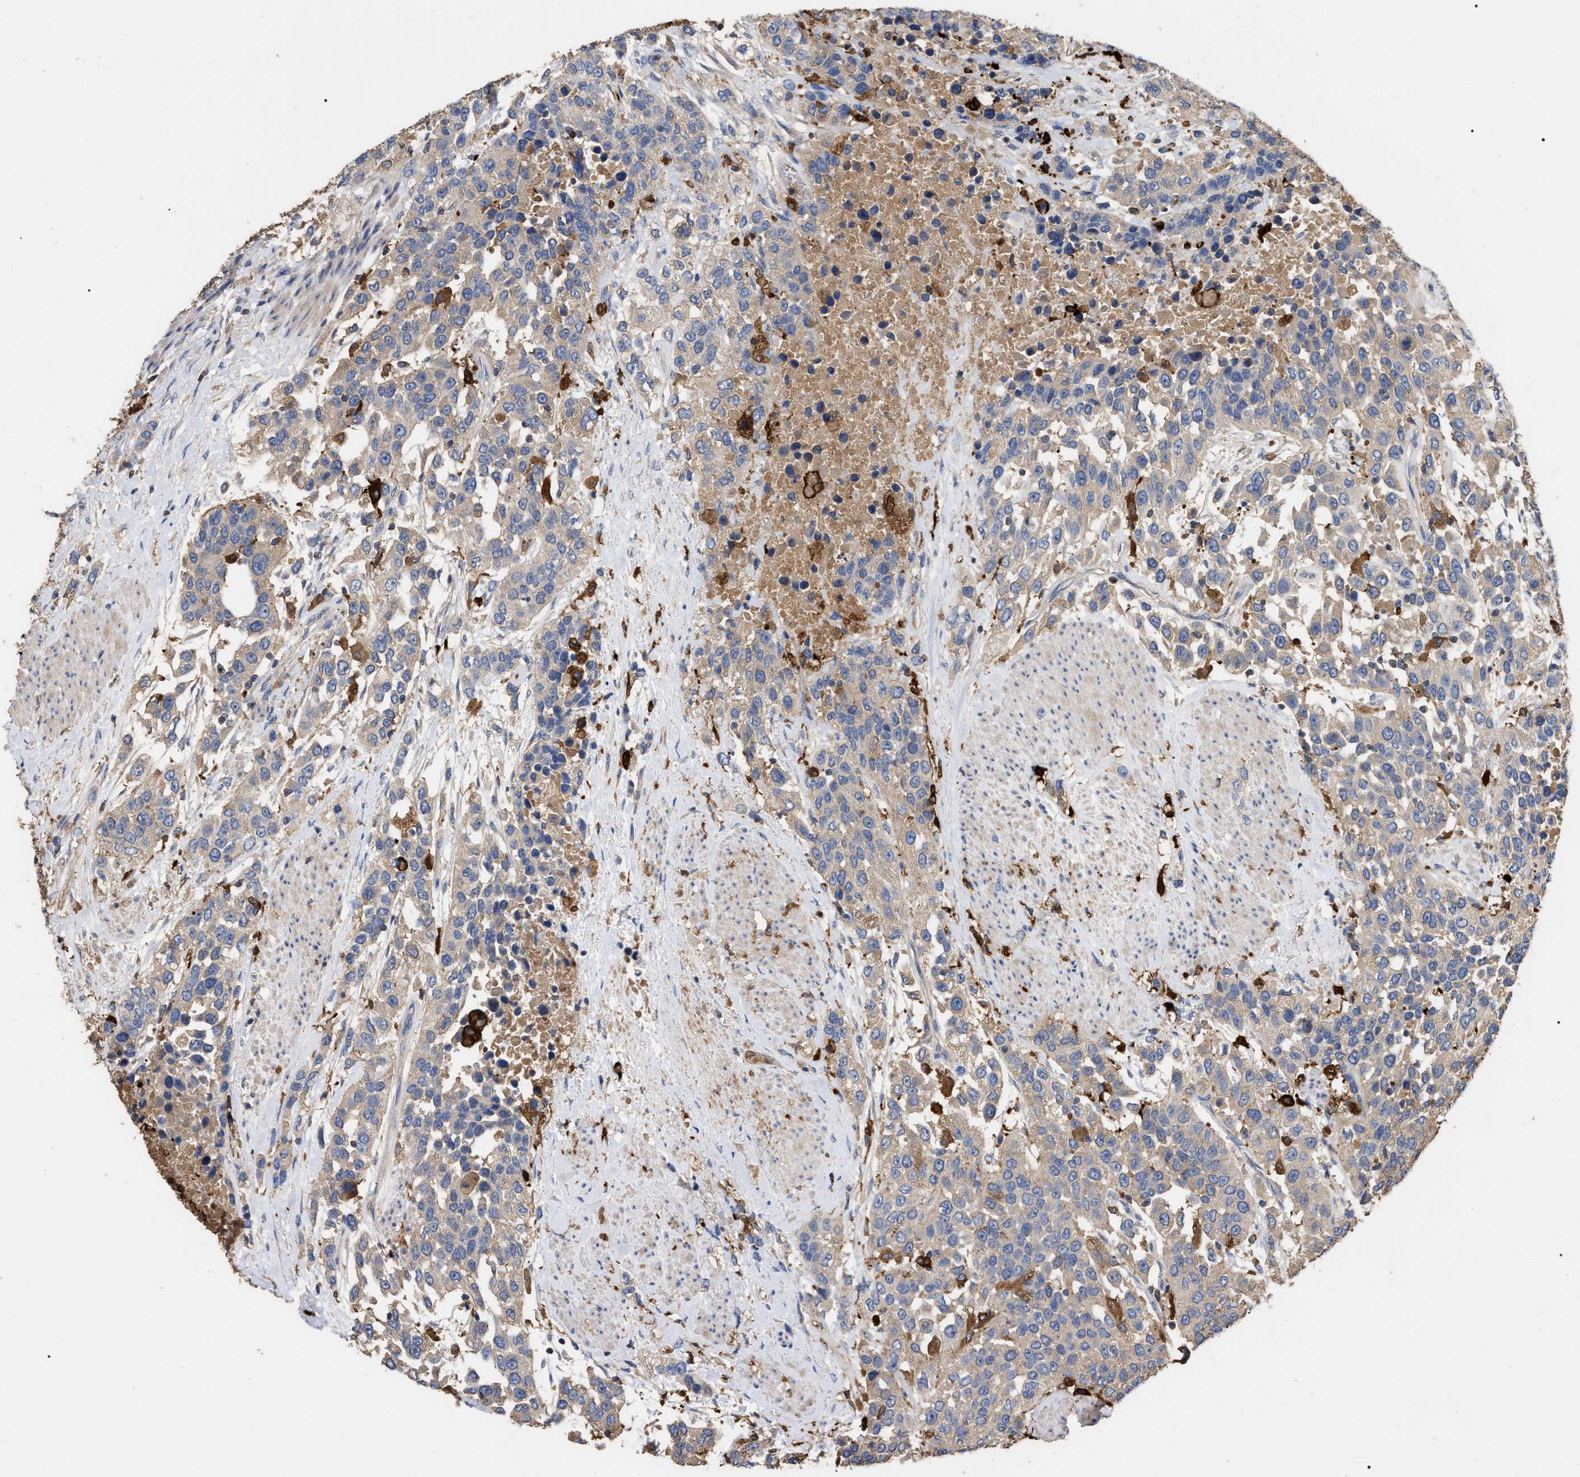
{"staining": {"intensity": "weak", "quantity": ">75%", "location": "cytoplasmic/membranous"}, "tissue": "urothelial cancer", "cell_type": "Tumor cells", "image_type": "cancer", "snomed": [{"axis": "morphology", "description": "Urothelial carcinoma, High grade"}, {"axis": "topography", "description": "Urinary bladder"}], "caption": "Weak cytoplasmic/membranous protein expression is identified in approximately >75% of tumor cells in urothelial carcinoma (high-grade).", "gene": "GPR179", "patient": {"sex": "female", "age": 80}}